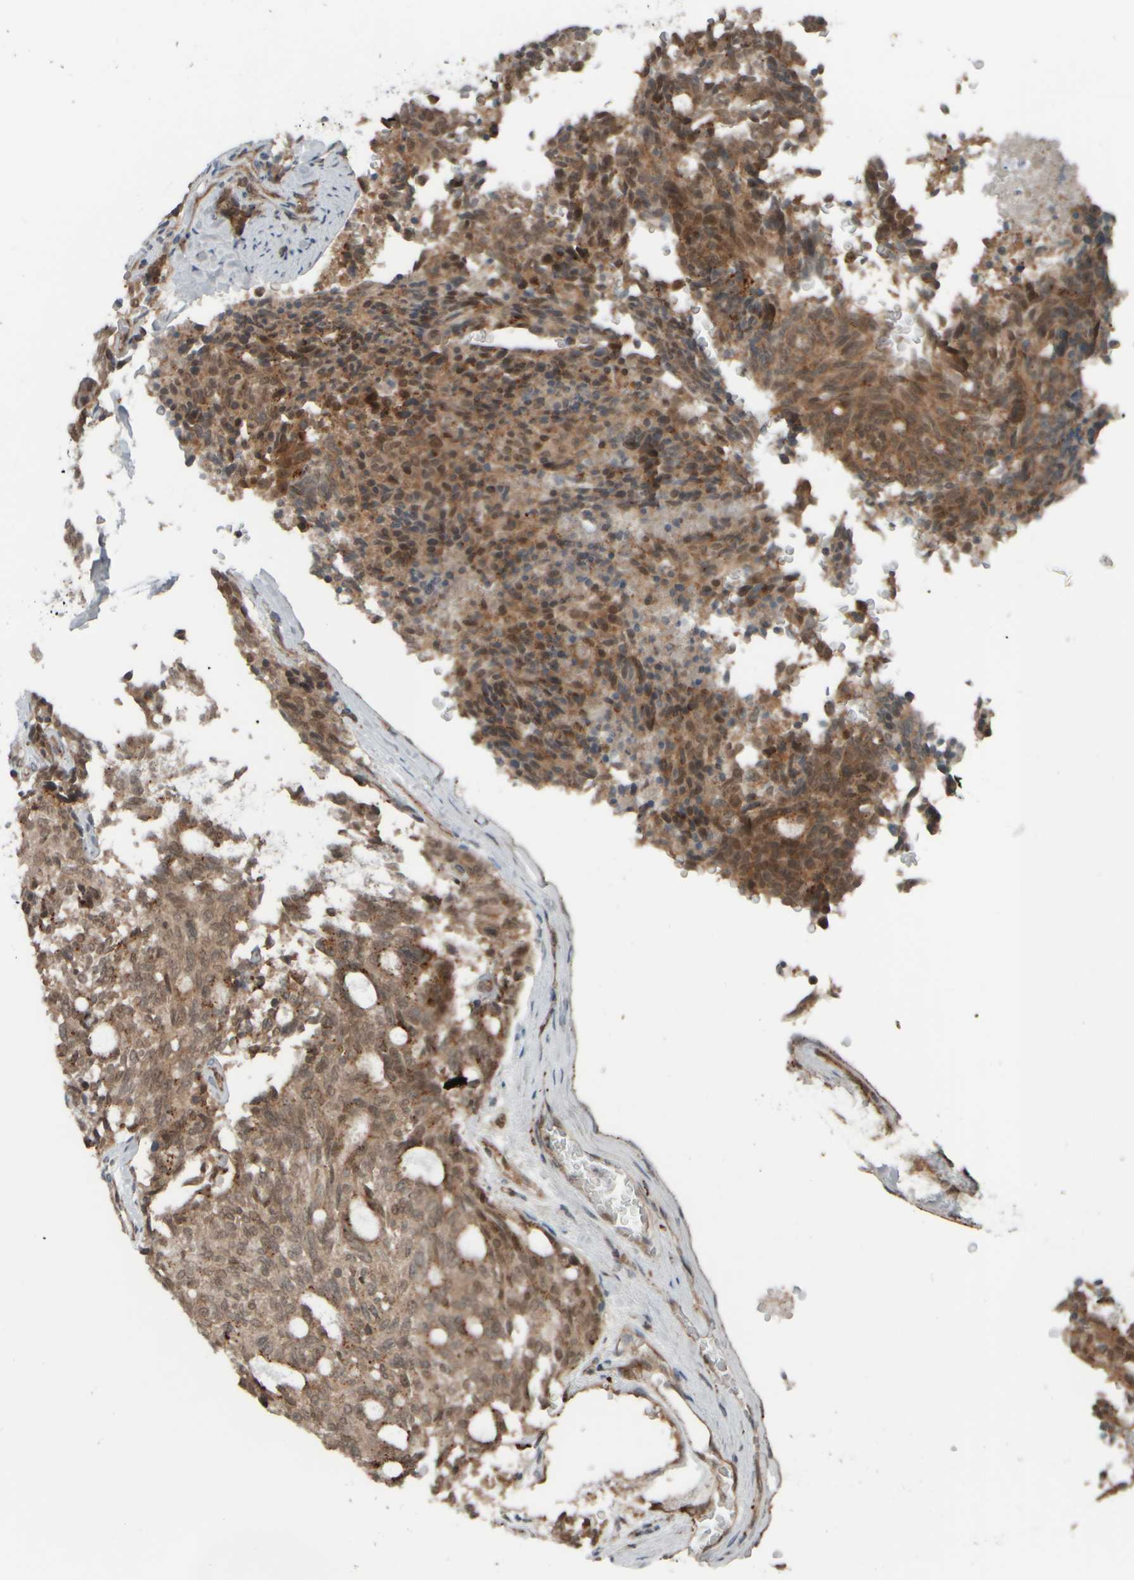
{"staining": {"intensity": "moderate", "quantity": ">75%", "location": "cytoplasmic/membranous,nuclear"}, "tissue": "carcinoid", "cell_type": "Tumor cells", "image_type": "cancer", "snomed": [{"axis": "morphology", "description": "Carcinoid, malignant, NOS"}, {"axis": "topography", "description": "Pancreas"}], "caption": "Protein expression analysis of carcinoid displays moderate cytoplasmic/membranous and nuclear expression in about >75% of tumor cells.", "gene": "GIGYF1", "patient": {"sex": "female", "age": 54}}